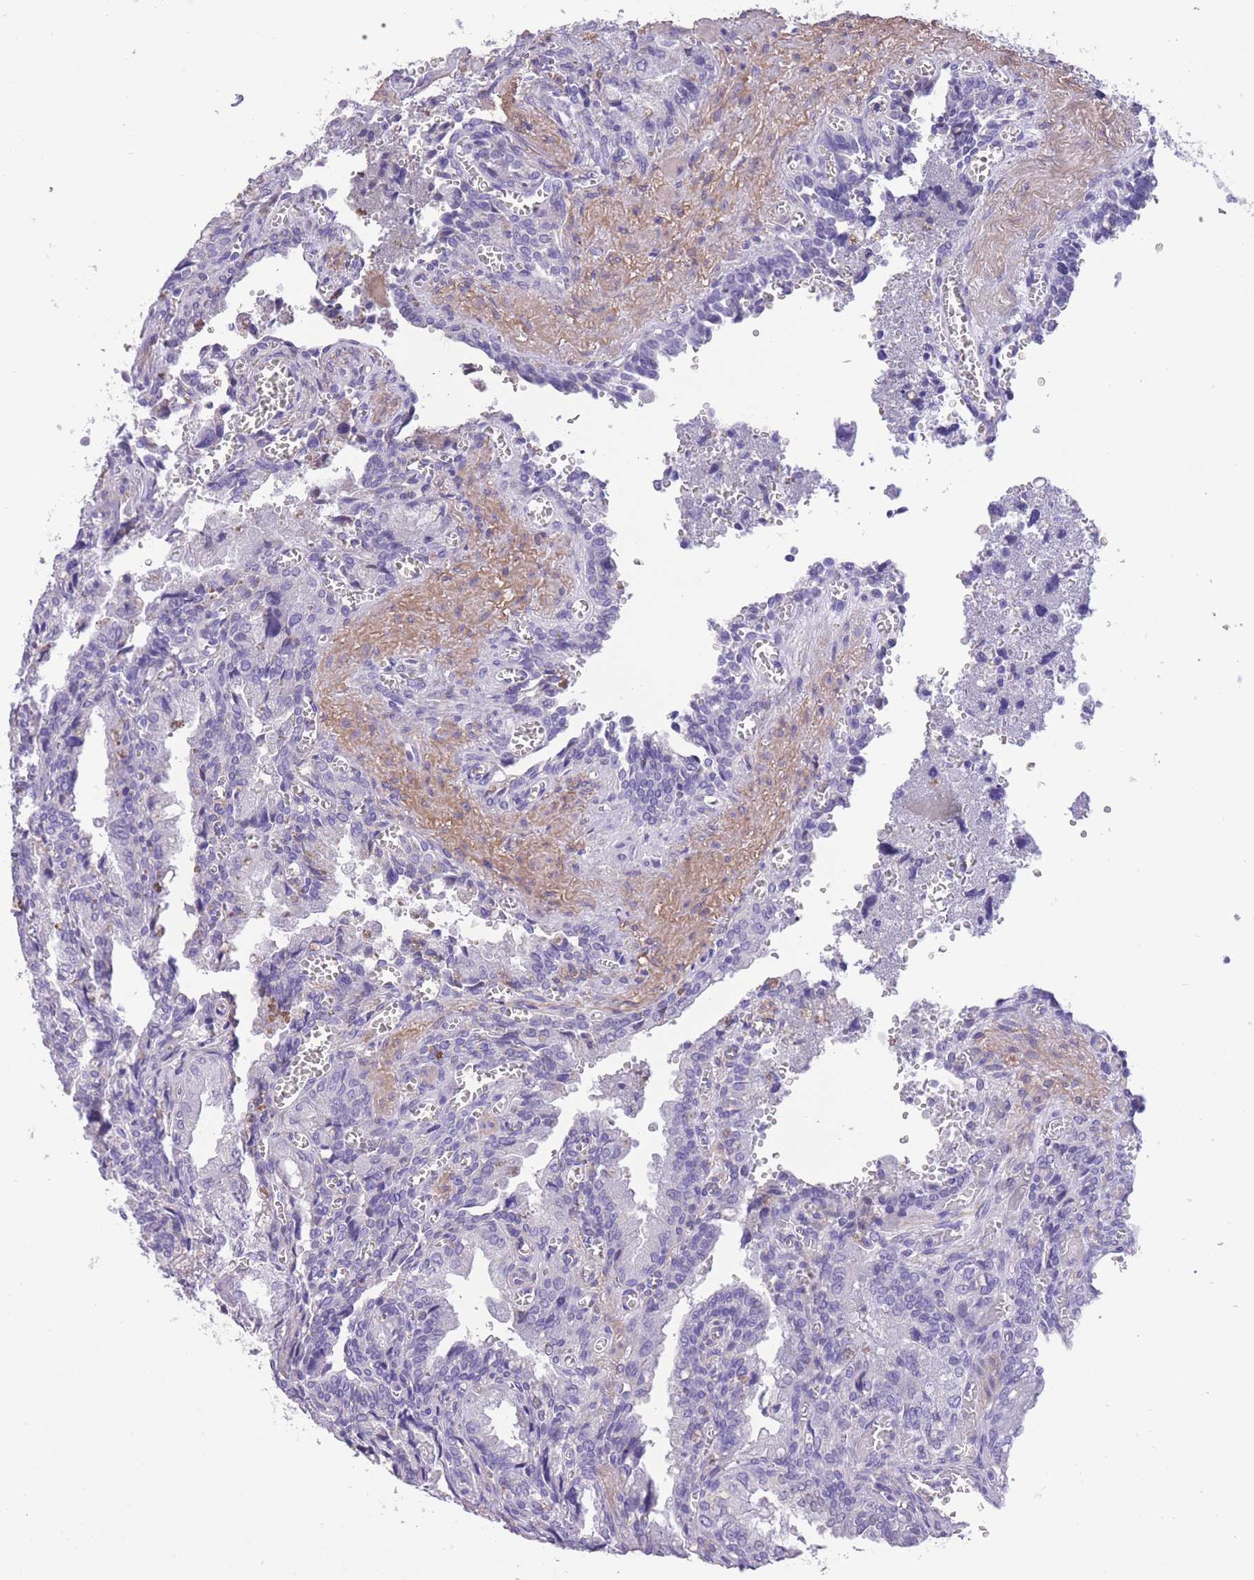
{"staining": {"intensity": "negative", "quantity": "none", "location": "none"}, "tissue": "seminal vesicle", "cell_type": "Glandular cells", "image_type": "normal", "snomed": [{"axis": "morphology", "description": "Normal tissue, NOS"}, {"axis": "topography", "description": "Seminal veicle"}], "caption": "IHC of normal seminal vesicle demonstrates no expression in glandular cells.", "gene": "RAI2", "patient": {"sex": "male", "age": 67}}